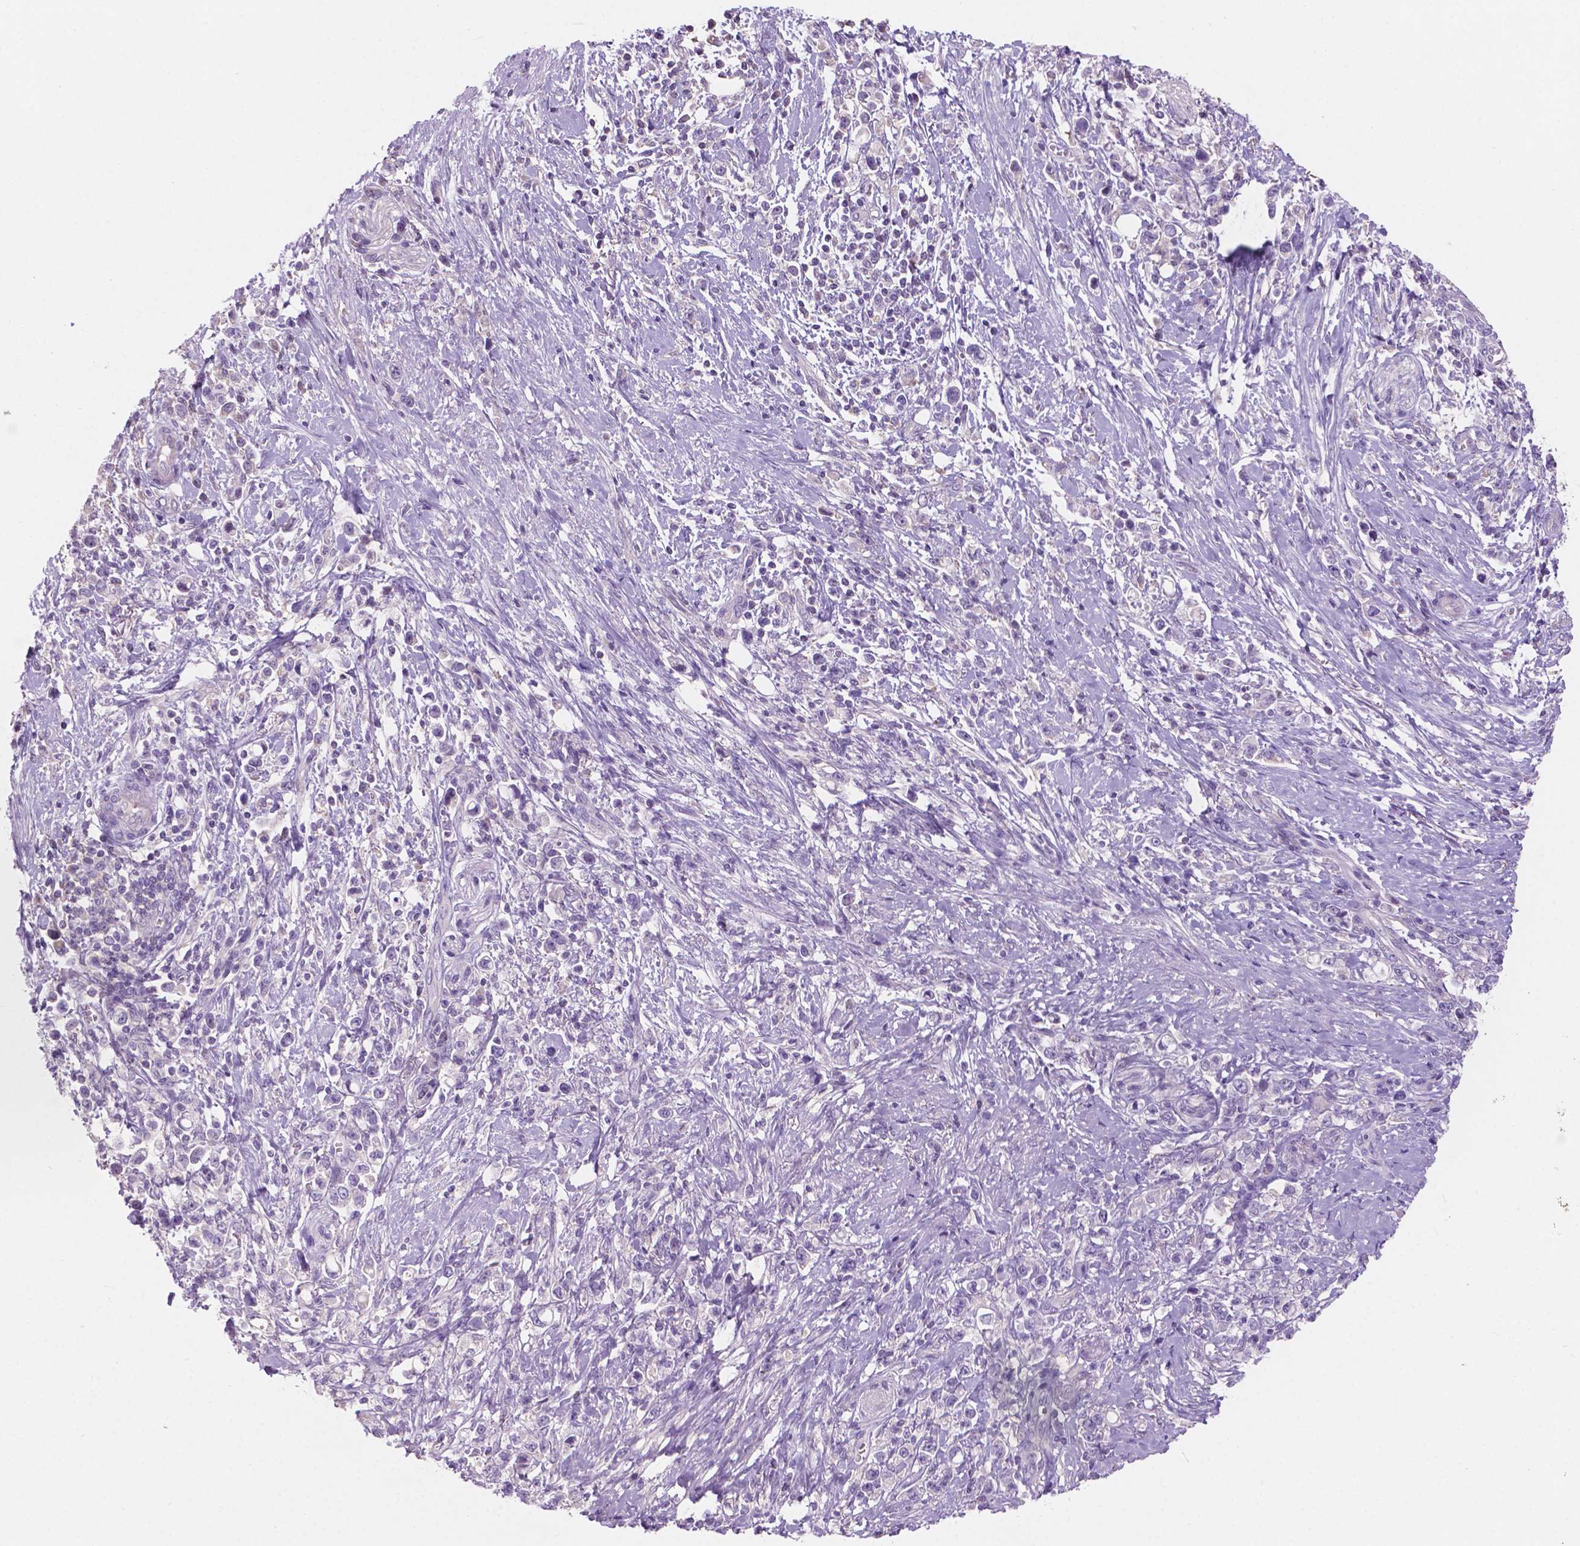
{"staining": {"intensity": "negative", "quantity": "none", "location": "none"}, "tissue": "stomach cancer", "cell_type": "Tumor cells", "image_type": "cancer", "snomed": [{"axis": "morphology", "description": "Adenocarcinoma, NOS"}, {"axis": "topography", "description": "Stomach"}], "caption": "High power microscopy micrograph of an immunohistochemistry (IHC) histopathology image of adenocarcinoma (stomach), revealing no significant staining in tumor cells.", "gene": "SBSN", "patient": {"sex": "male", "age": 63}}